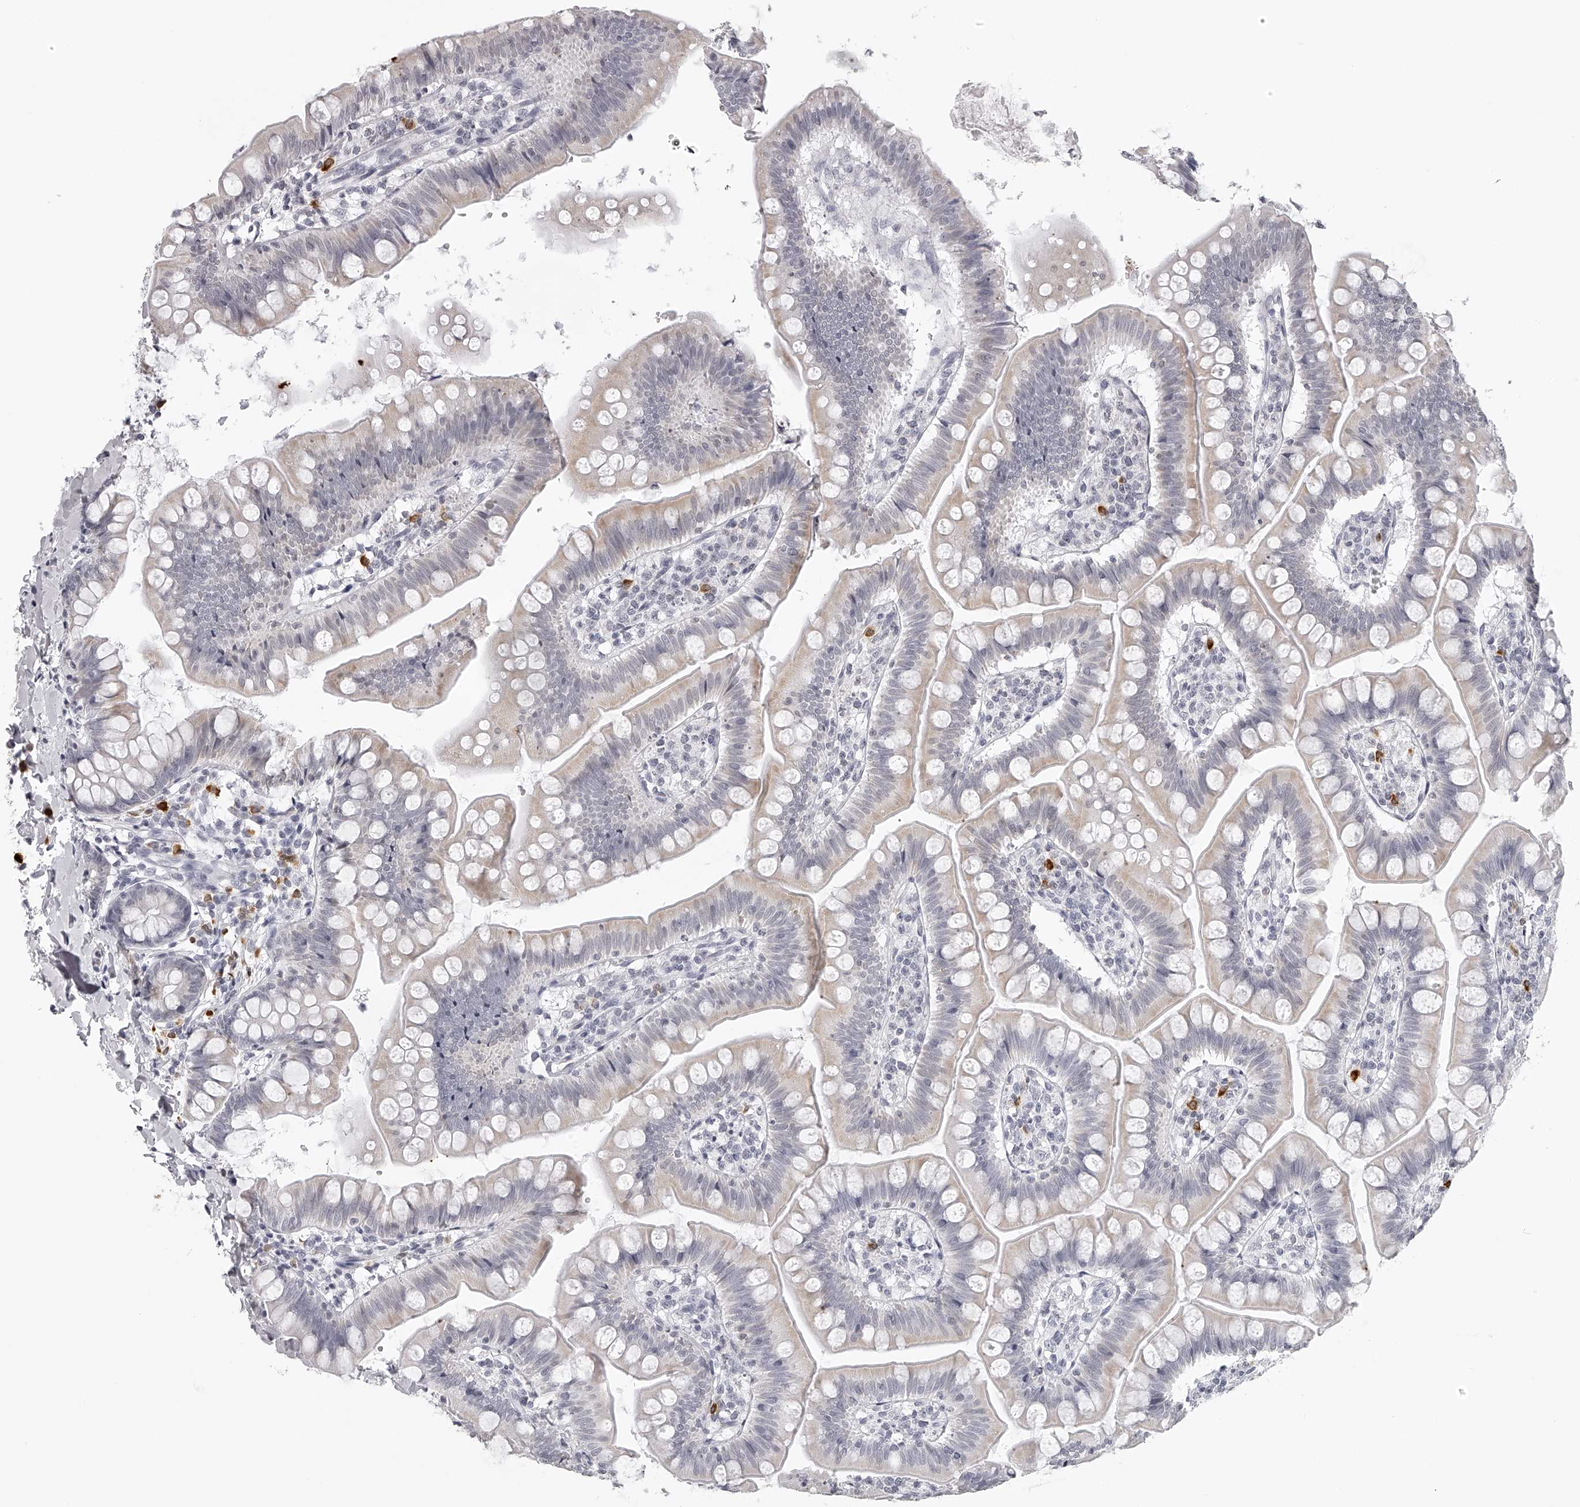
{"staining": {"intensity": "moderate", "quantity": "<25%", "location": "cytoplasmic/membranous"}, "tissue": "small intestine", "cell_type": "Glandular cells", "image_type": "normal", "snomed": [{"axis": "morphology", "description": "Normal tissue, NOS"}, {"axis": "topography", "description": "Small intestine"}], "caption": "A brown stain labels moderate cytoplasmic/membranous staining of a protein in glandular cells of normal human small intestine.", "gene": "SEC11C", "patient": {"sex": "male", "age": 7}}